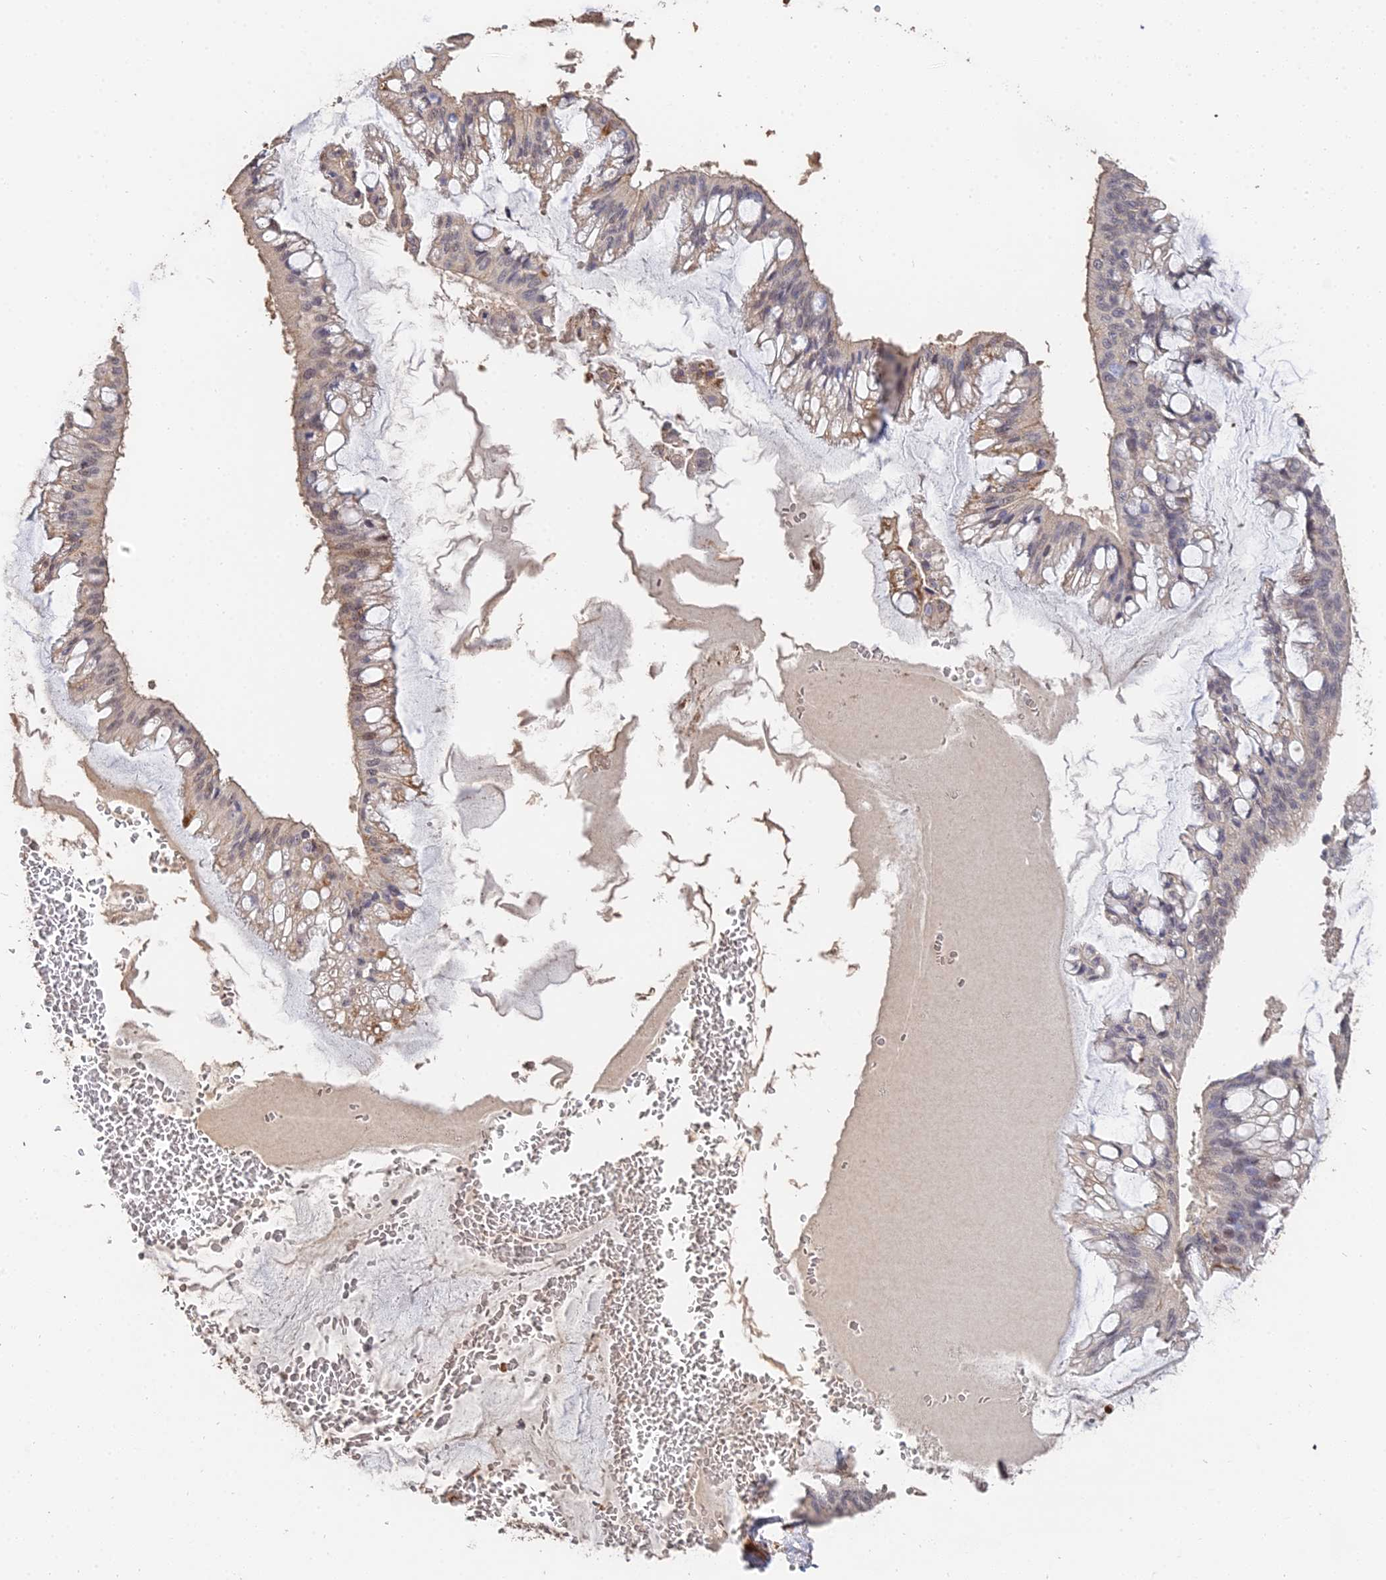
{"staining": {"intensity": "moderate", "quantity": "25%-75%", "location": "cytoplasmic/membranous"}, "tissue": "ovarian cancer", "cell_type": "Tumor cells", "image_type": "cancer", "snomed": [{"axis": "morphology", "description": "Cystadenocarcinoma, mucinous, NOS"}, {"axis": "topography", "description": "Ovary"}], "caption": "Immunohistochemical staining of ovarian cancer (mucinous cystadenocarcinoma) shows moderate cytoplasmic/membranous protein staining in about 25%-75% of tumor cells.", "gene": "LSM5", "patient": {"sex": "female", "age": 73}}